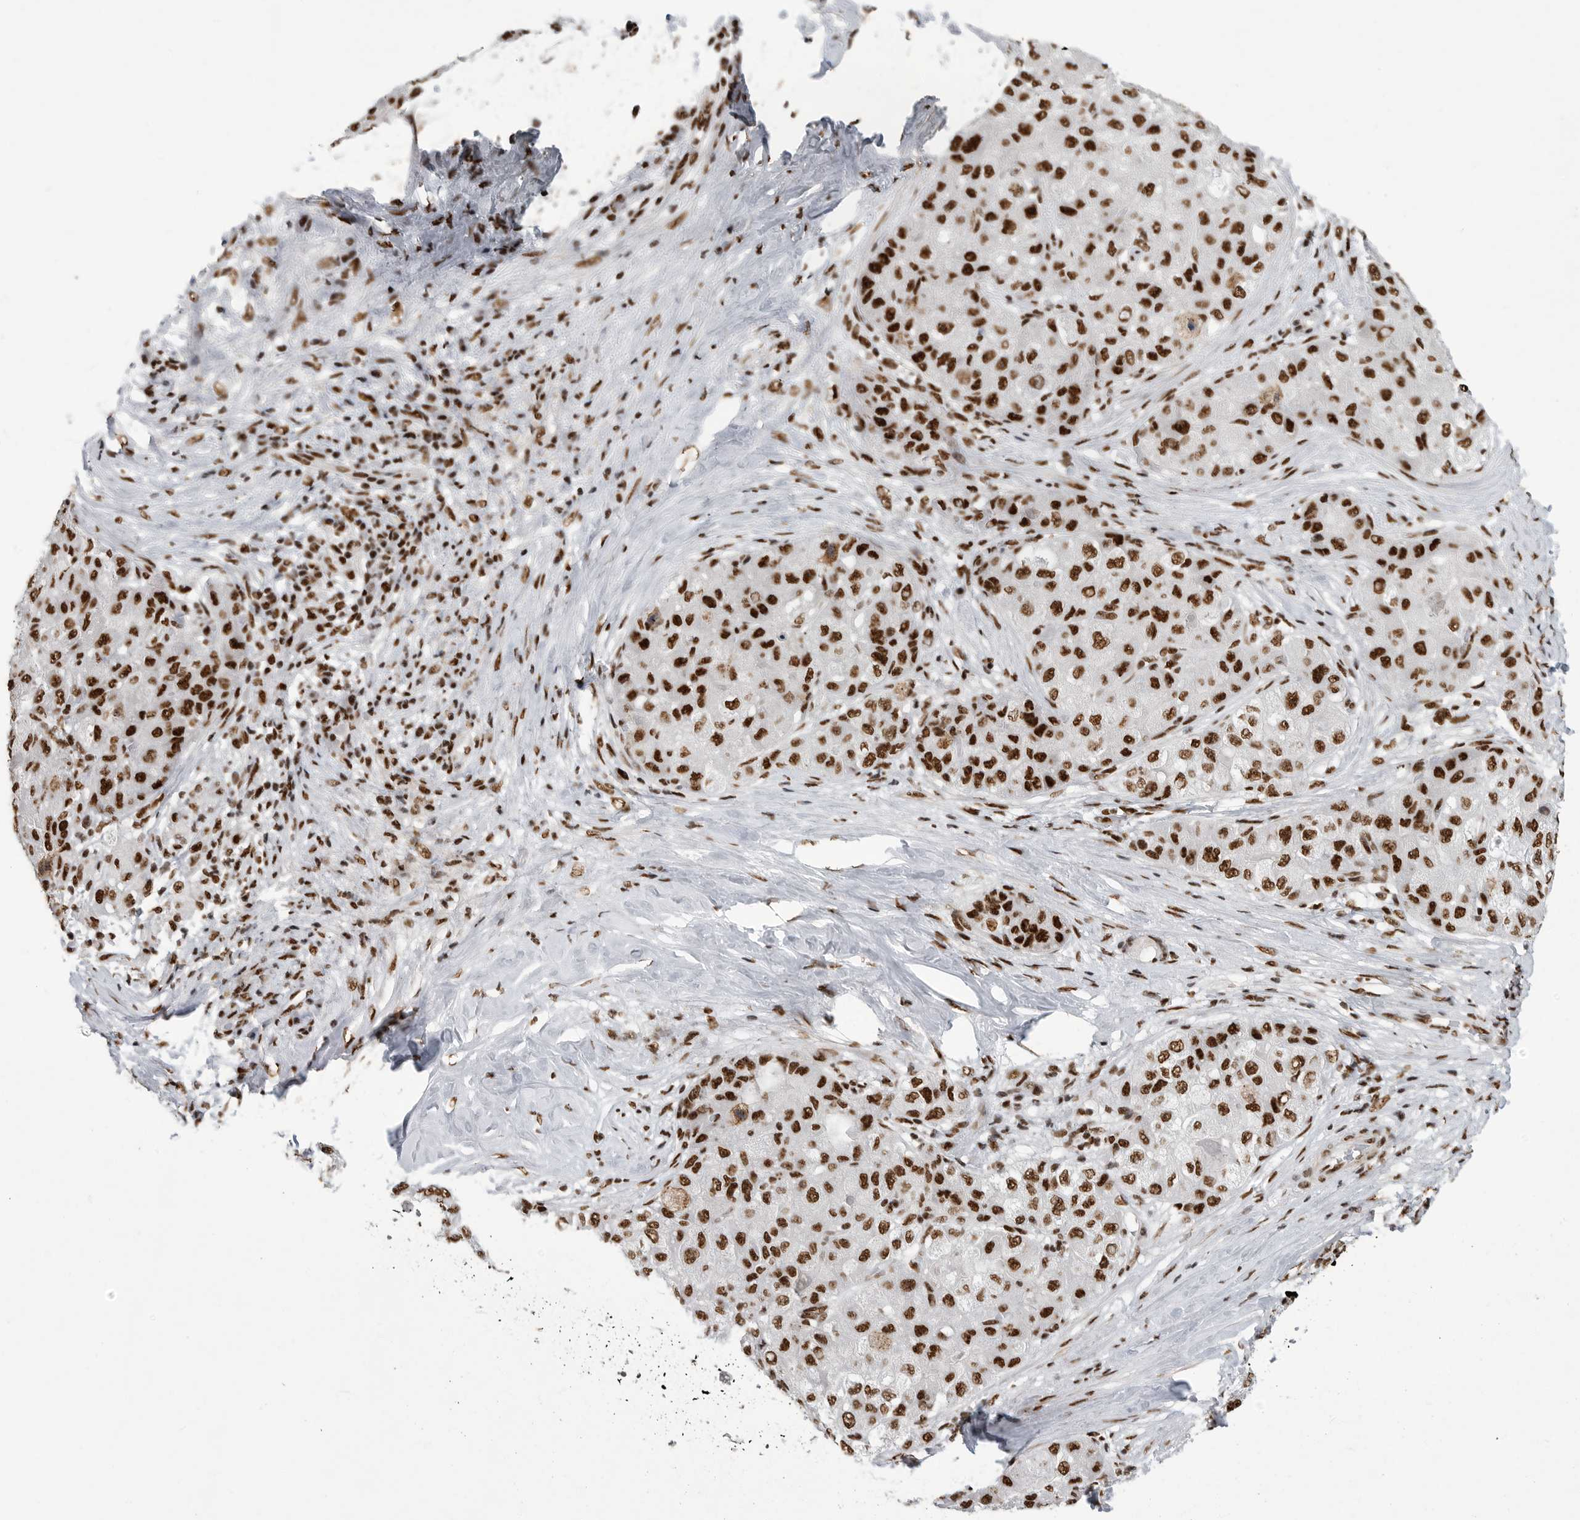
{"staining": {"intensity": "strong", "quantity": ">75%", "location": "nuclear"}, "tissue": "liver cancer", "cell_type": "Tumor cells", "image_type": "cancer", "snomed": [{"axis": "morphology", "description": "Carcinoma, Hepatocellular, NOS"}, {"axis": "topography", "description": "Liver"}], "caption": "Protein expression by immunohistochemistry (IHC) reveals strong nuclear expression in about >75% of tumor cells in liver cancer (hepatocellular carcinoma).", "gene": "BCLAF1", "patient": {"sex": "male", "age": 80}}